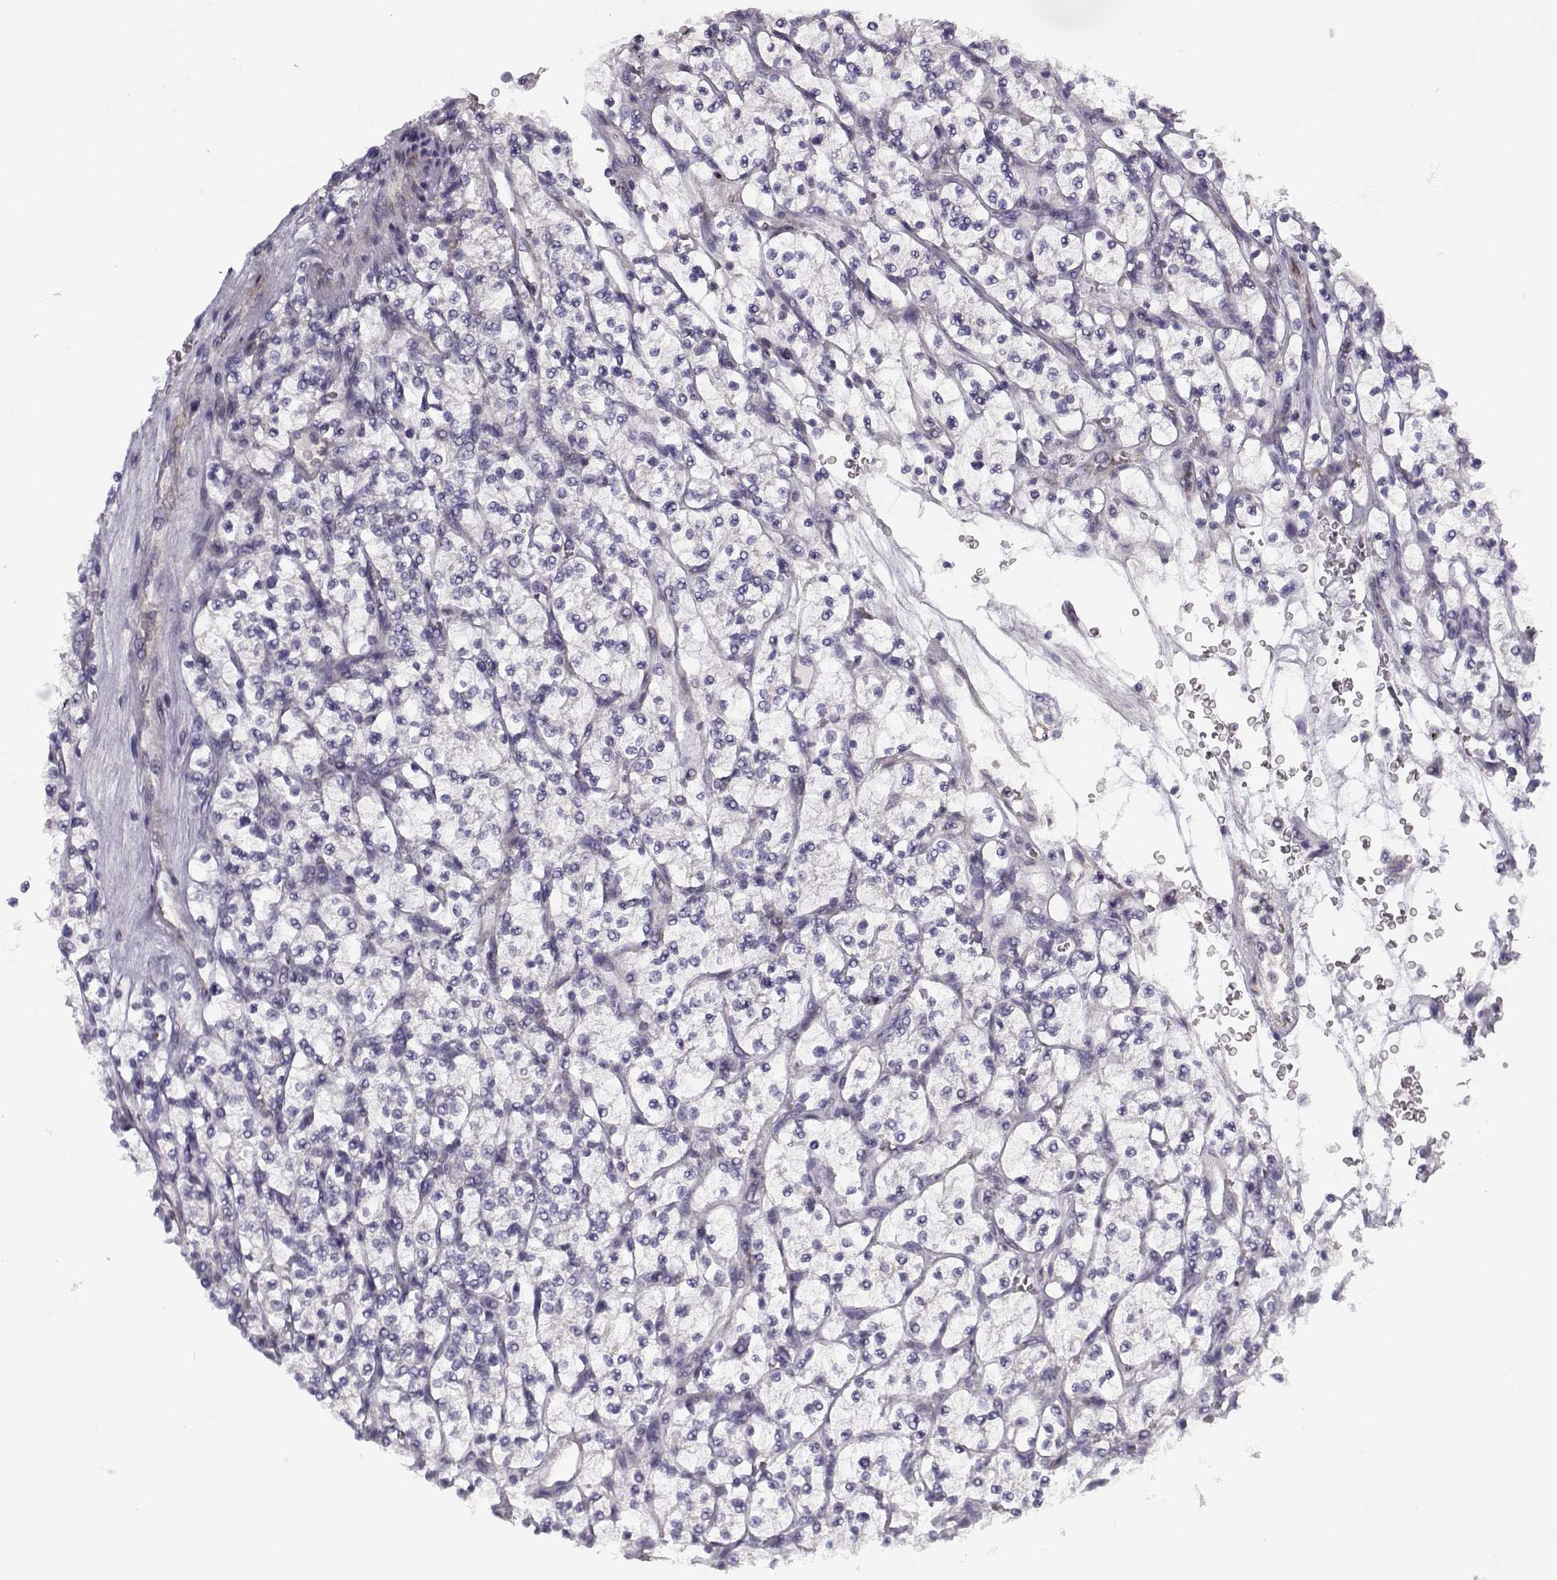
{"staining": {"intensity": "negative", "quantity": "none", "location": "none"}, "tissue": "renal cancer", "cell_type": "Tumor cells", "image_type": "cancer", "snomed": [{"axis": "morphology", "description": "Adenocarcinoma, NOS"}, {"axis": "topography", "description": "Kidney"}], "caption": "An immunohistochemistry (IHC) histopathology image of adenocarcinoma (renal) is shown. There is no staining in tumor cells of adenocarcinoma (renal).", "gene": "DDX25", "patient": {"sex": "female", "age": 64}}